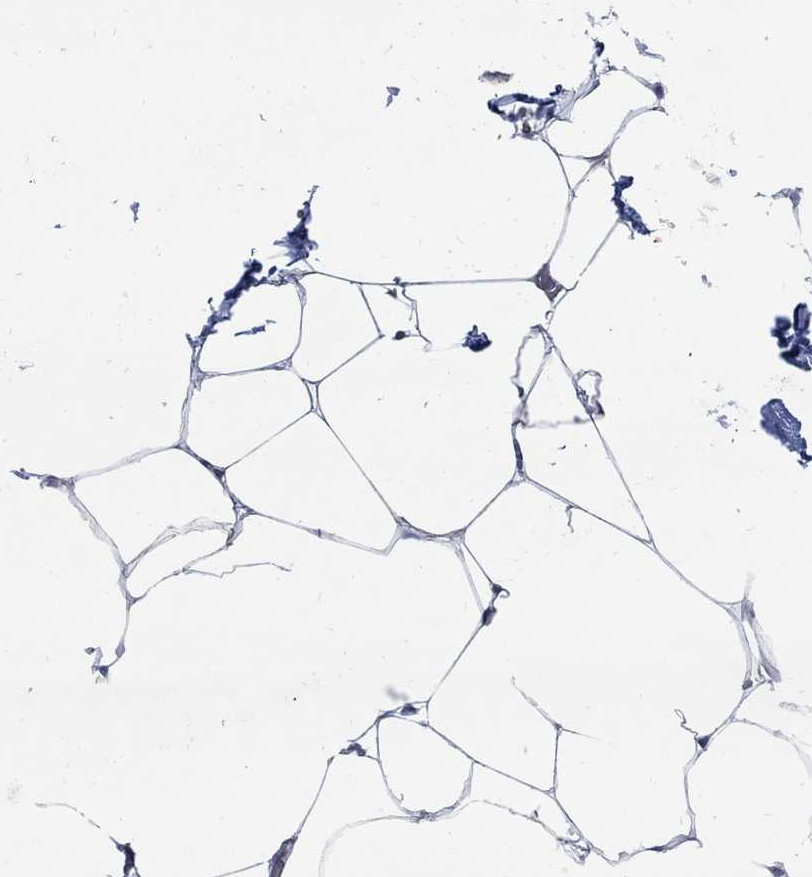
{"staining": {"intensity": "negative", "quantity": "none", "location": "none"}, "tissue": "adipose tissue", "cell_type": "Adipocytes", "image_type": "normal", "snomed": [{"axis": "morphology", "description": "Normal tissue, NOS"}, {"axis": "topography", "description": "Adipose tissue"}], "caption": "A photomicrograph of adipose tissue stained for a protein exhibits no brown staining in adipocytes. (DAB immunohistochemistry with hematoxylin counter stain).", "gene": "C15orf39", "patient": {"sex": "male", "age": 57}}